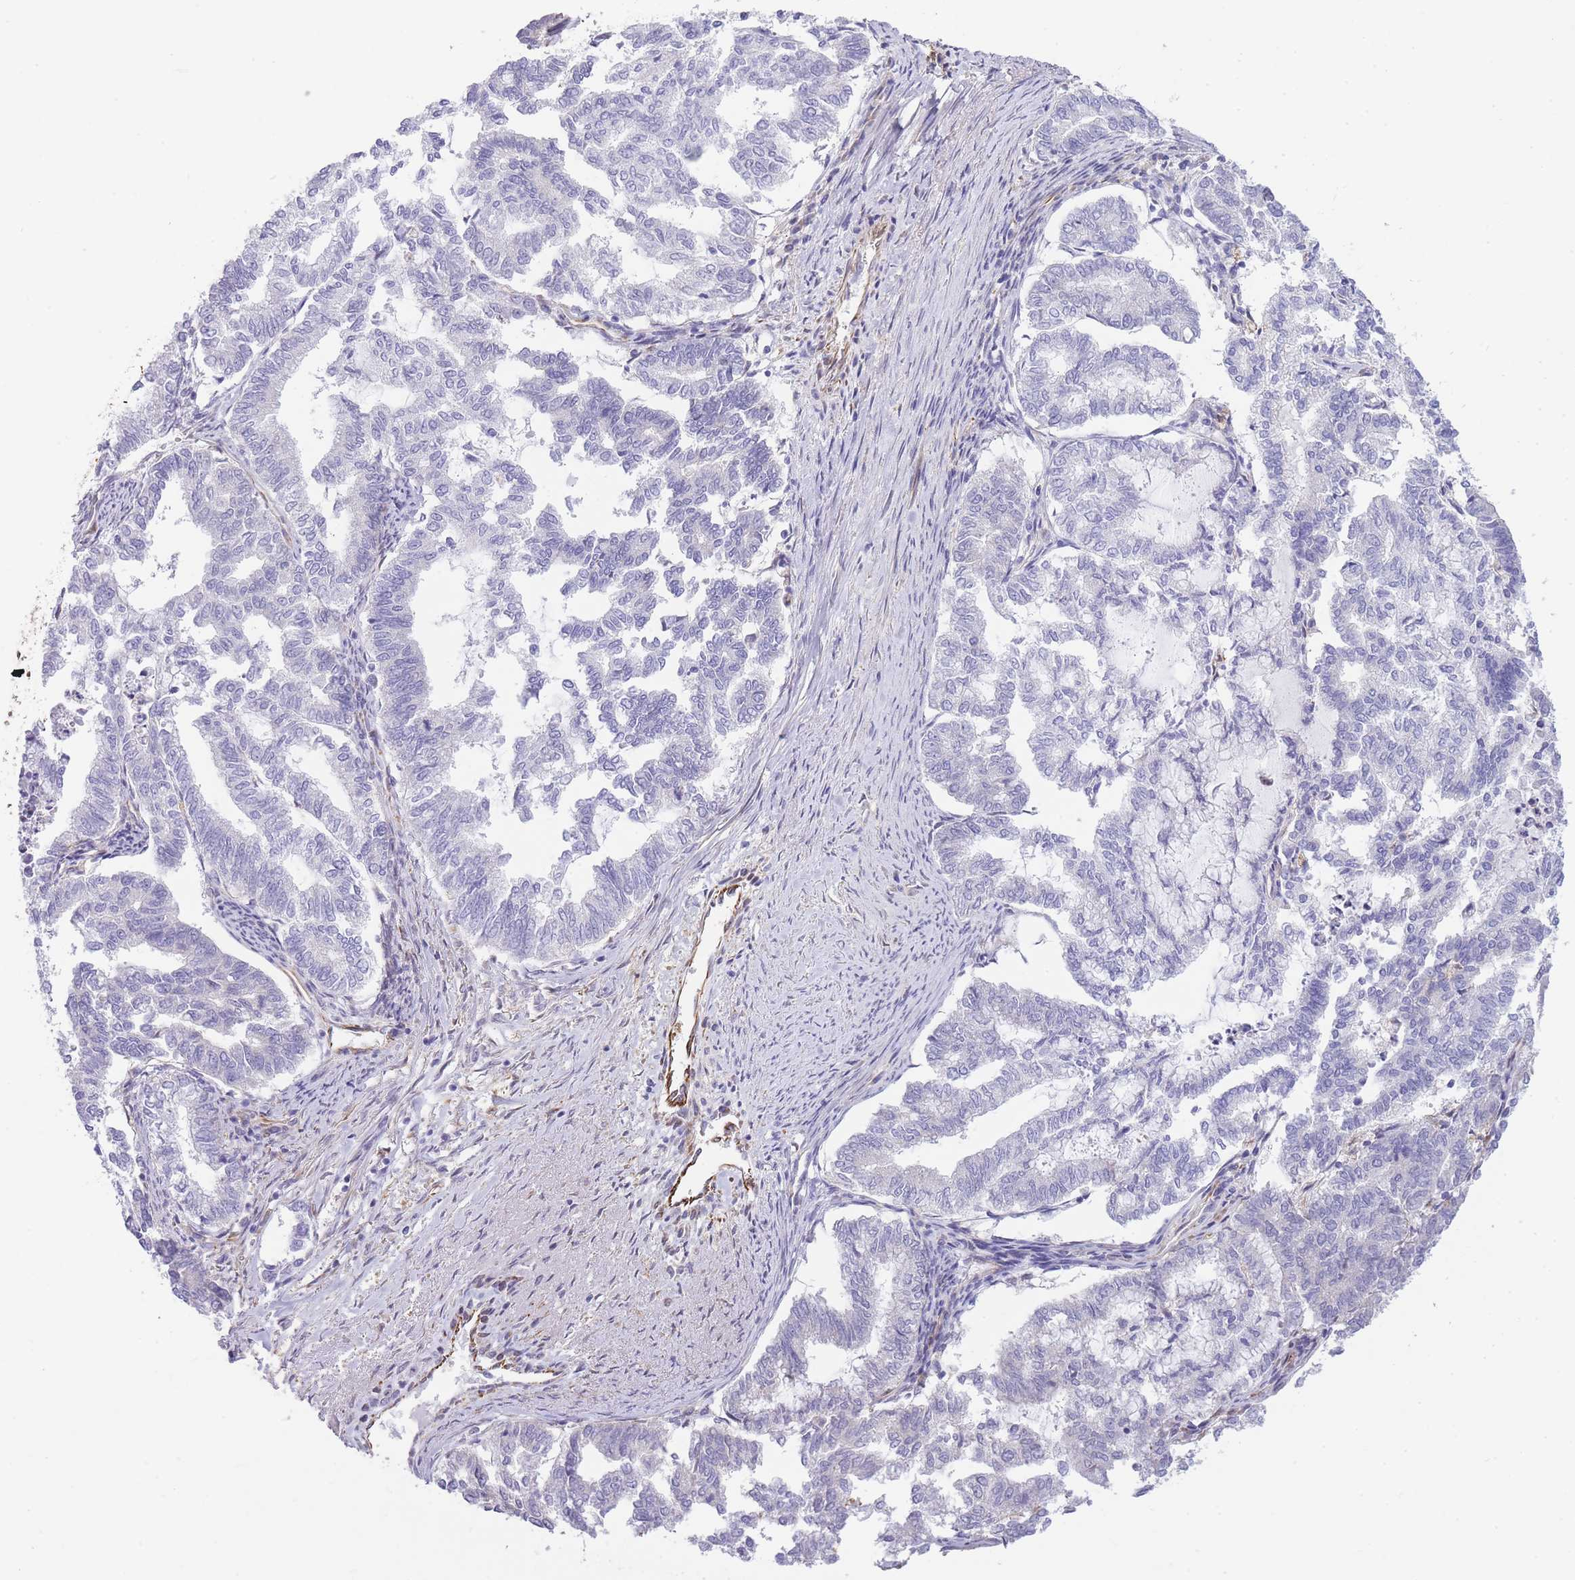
{"staining": {"intensity": "negative", "quantity": "none", "location": "none"}, "tissue": "endometrial cancer", "cell_type": "Tumor cells", "image_type": "cancer", "snomed": [{"axis": "morphology", "description": "Adenocarcinoma, NOS"}, {"axis": "topography", "description": "Endometrium"}], "caption": "Tumor cells are negative for brown protein staining in endometrial cancer.", "gene": "ECPAS", "patient": {"sex": "female", "age": 79}}